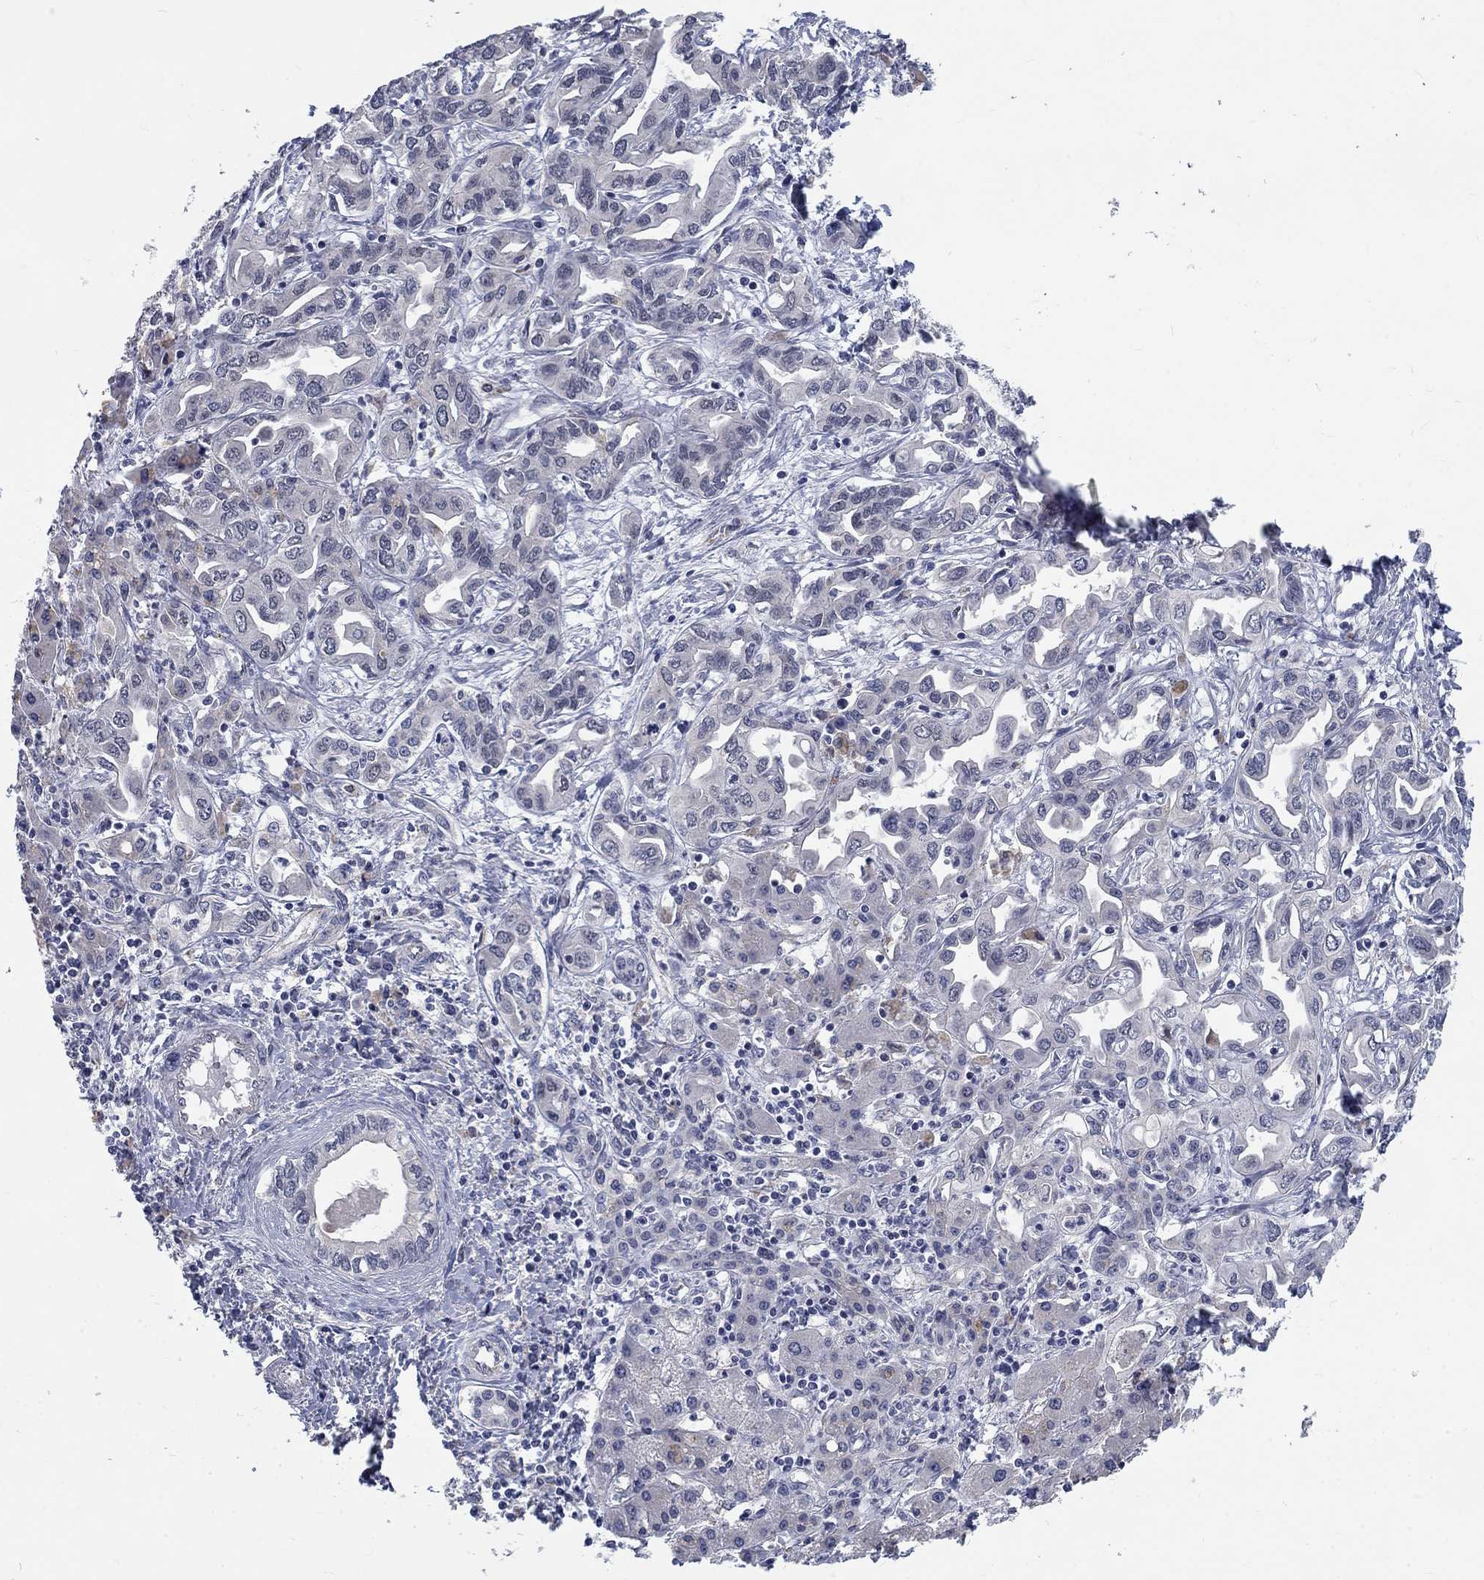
{"staining": {"intensity": "negative", "quantity": "none", "location": "none"}, "tissue": "liver cancer", "cell_type": "Tumor cells", "image_type": "cancer", "snomed": [{"axis": "morphology", "description": "Cholangiocarcinoma"}, {"axis": "topography", "description": "Liver"}], "caption": "The micrograph displays no significant positivity in tumor cells of liver cholangiocarcinoma.", "gene": "PHKA1", "patient": {"sex": "female", "age": 64}}